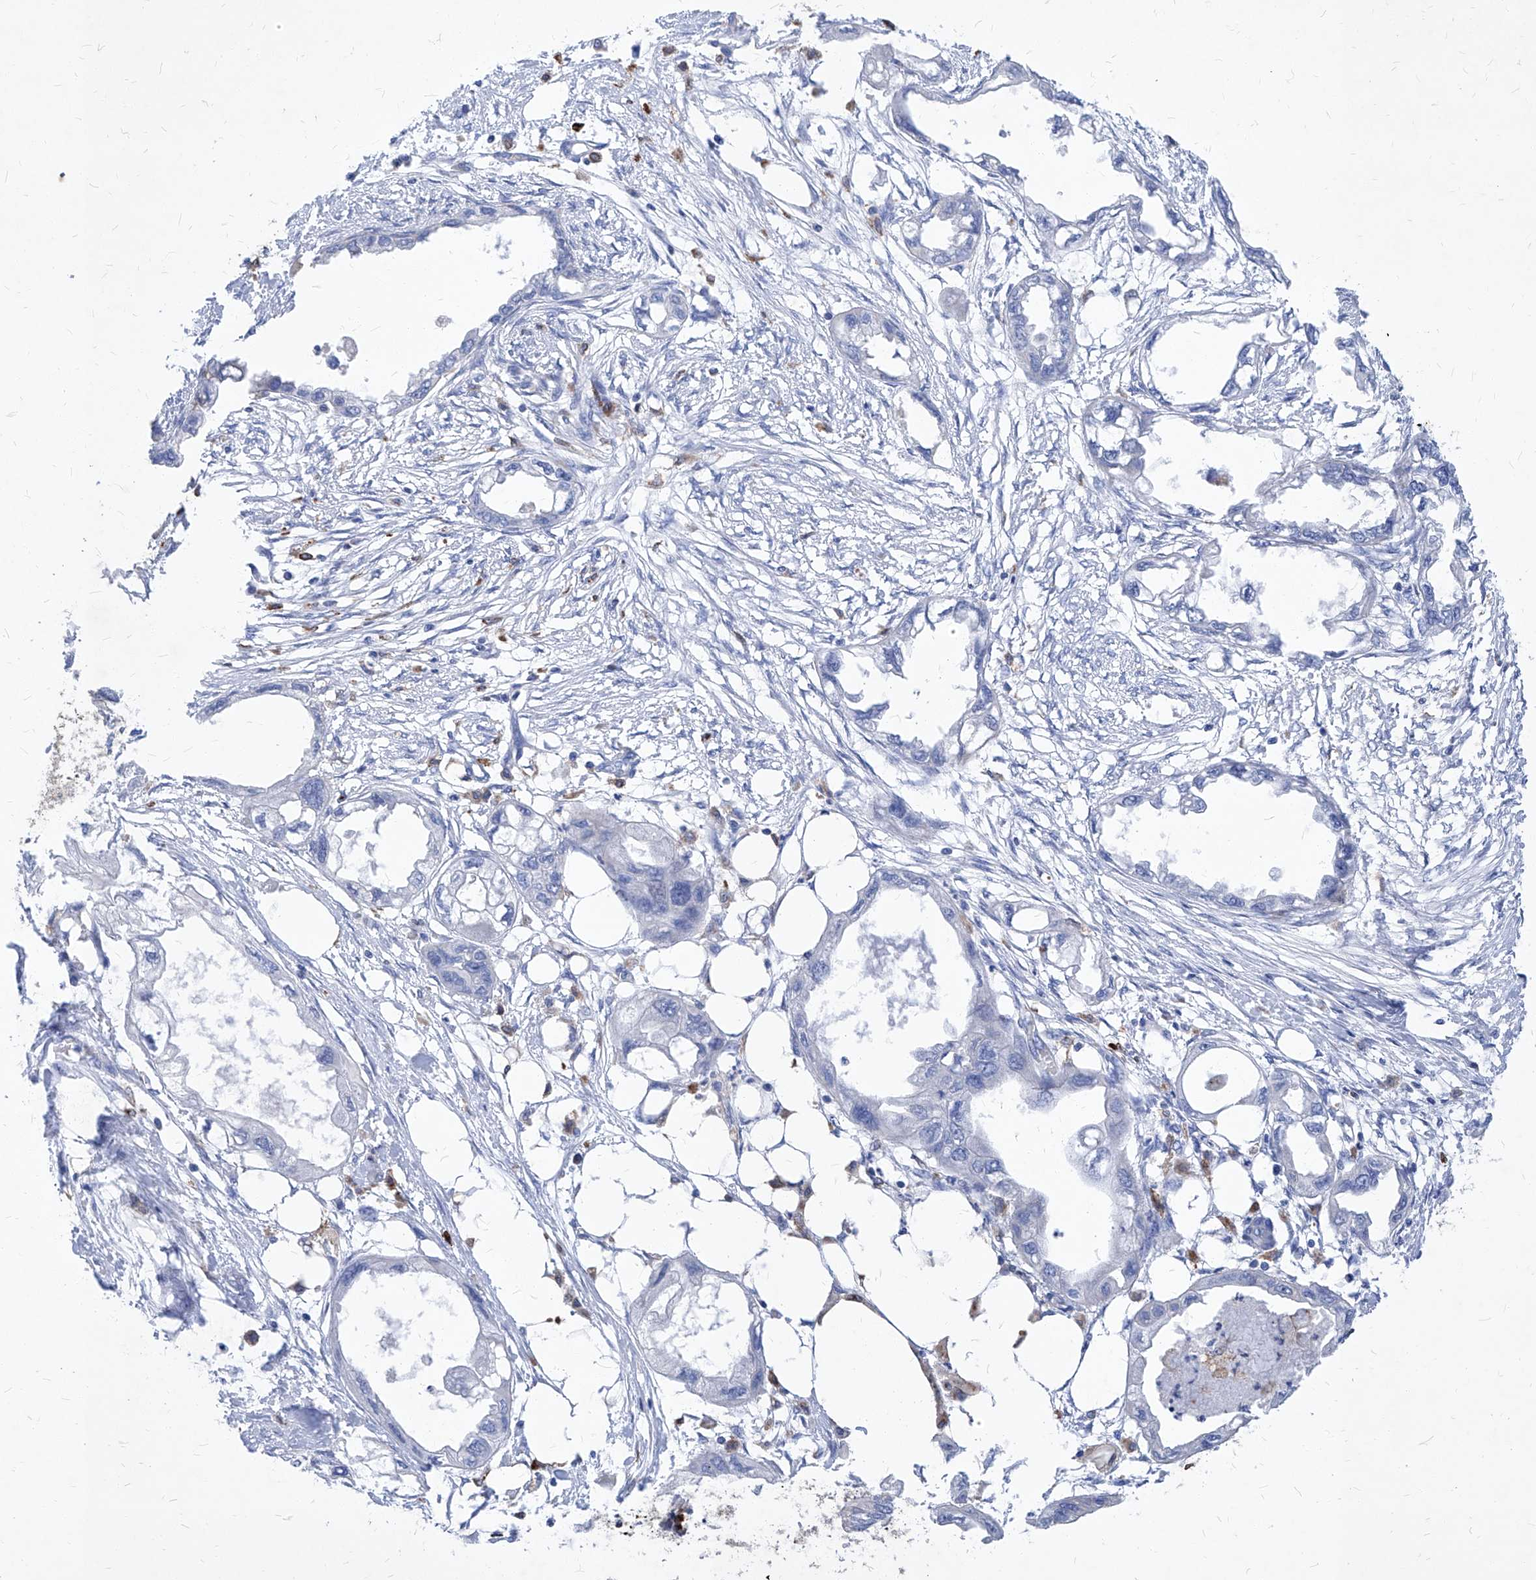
{"staining": {"intensity": "negative", "quantity": "none", "location": "none"}, "tissue": "endometrial cancer", "cell_type": "Tumor cells", "image_type": "cancer", "snomed": [{"axis": "morphology", "description": "Adenocarcinoma, NOS"}, {"axis": "morphology", "description": "Adenocarcinoma, metastatic, NOS"}, {"axis": "topography", "description": "Adipose tissue"}, {"axis": "topography", "description": "Endometrium"}], "caption": "Tumor cells show no significant positivity in endometrial cancer (adenocarcinoma).", "gene": "UBOX5", "patient": {"sex": "female", "age": 67}}